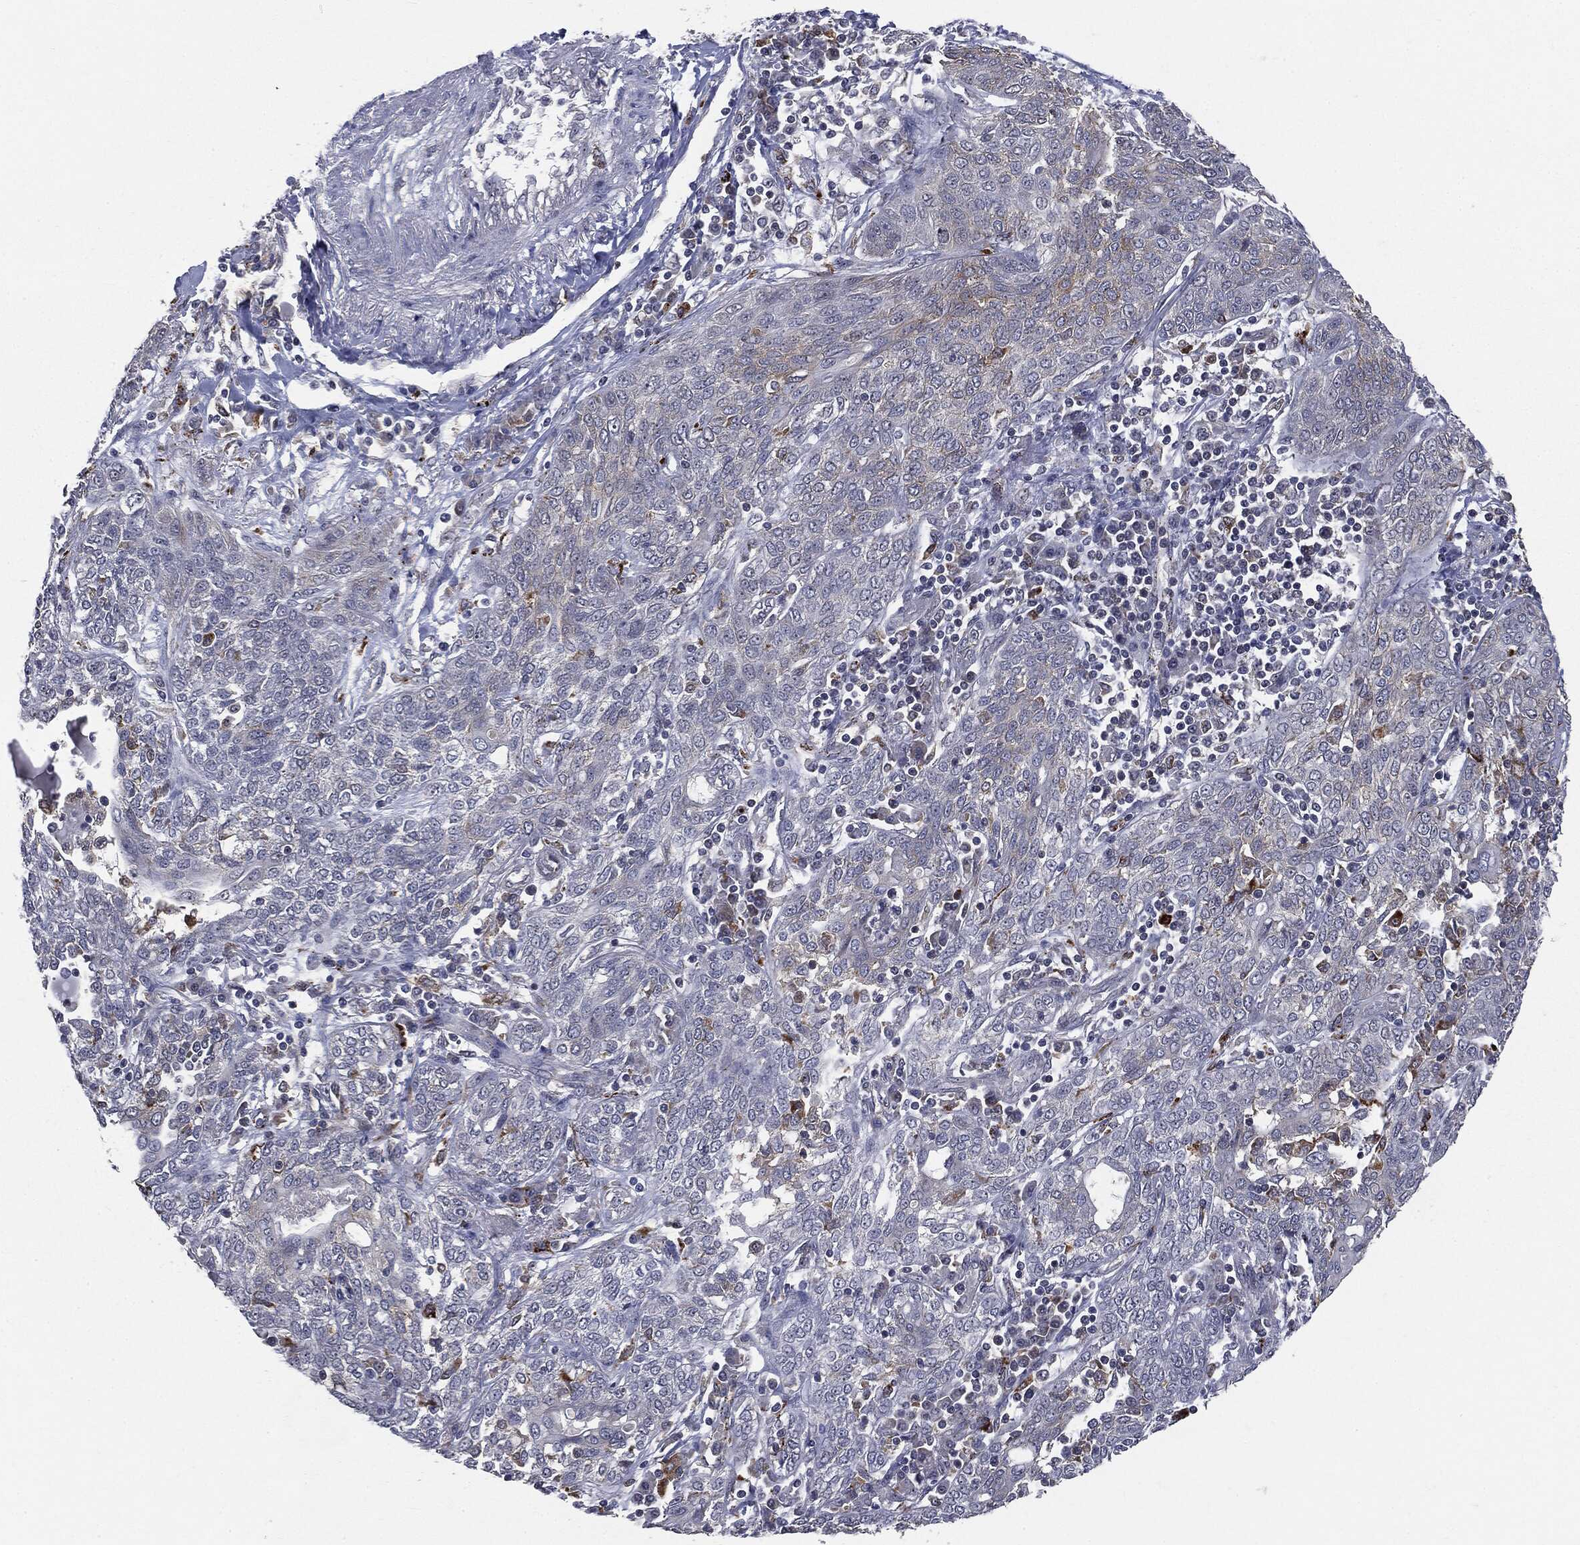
{"staining": {"intensity": "negative", "quantity": "none", "location": "none"}, "tissue": "lung cancer", "cell_type": "Tumor cells", "image_type": "cancer", "snomed": [{"axis": "morphology", "description": "Squamous cell carcinoma, NOS"}, {"axis": "topography", "description": "Lung"}], "caption": "Immunohistochemical staining of squamous cell carcinoma (lung) exhibits no significant expression in tumor cells.", "gene": "TRMT1L", "patient": {"sex": "female", "age": 70}}